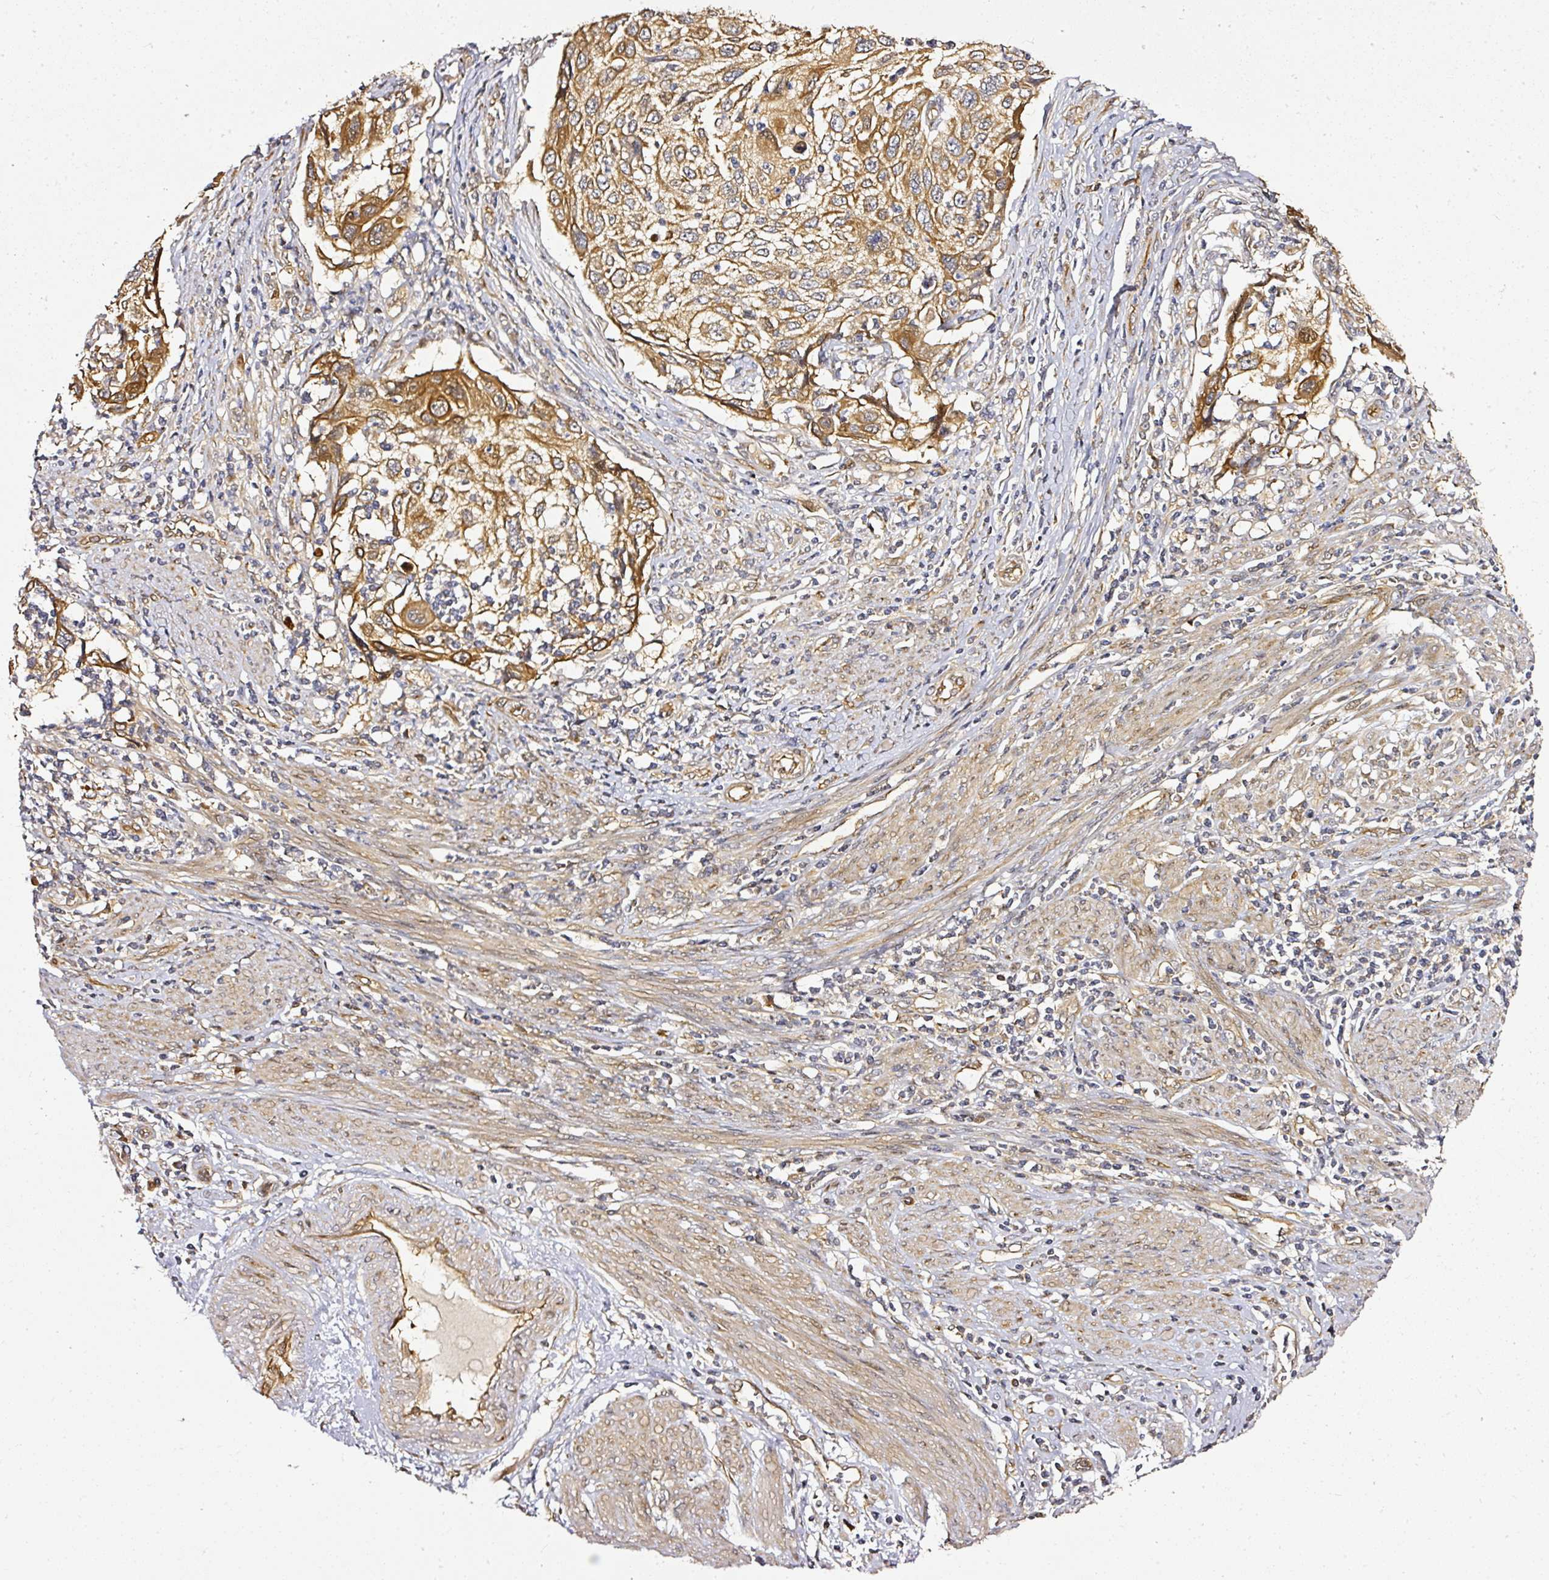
{"staining": {"intensity": "moderate", "quantity": ">75%", "location": "cytoplasmic/membranous"}, "tissue": "cervical cancer", "cell_type": "Tumor cells", "image_type": "cancer", "snomed": [{"axis": "morphology", "description": "Squamous cell carcinoma, NOS"}, {"axis": "topography", "description": "Cervix"}], "caption": "High-power microscopy captured an immunohistochemistry (IHC) image of cervical cancer (squamous cell carcinoma), revealing moderate cytoplasmic/membranous positivity in approximately >75% of tumor cells. (Stains: DAB in brown, nuclei in blue, Microscopy: brightfield microscopy at high magnification).", "gene": "MIF4GD", "patient": {"sex": "female", "age": 70}}